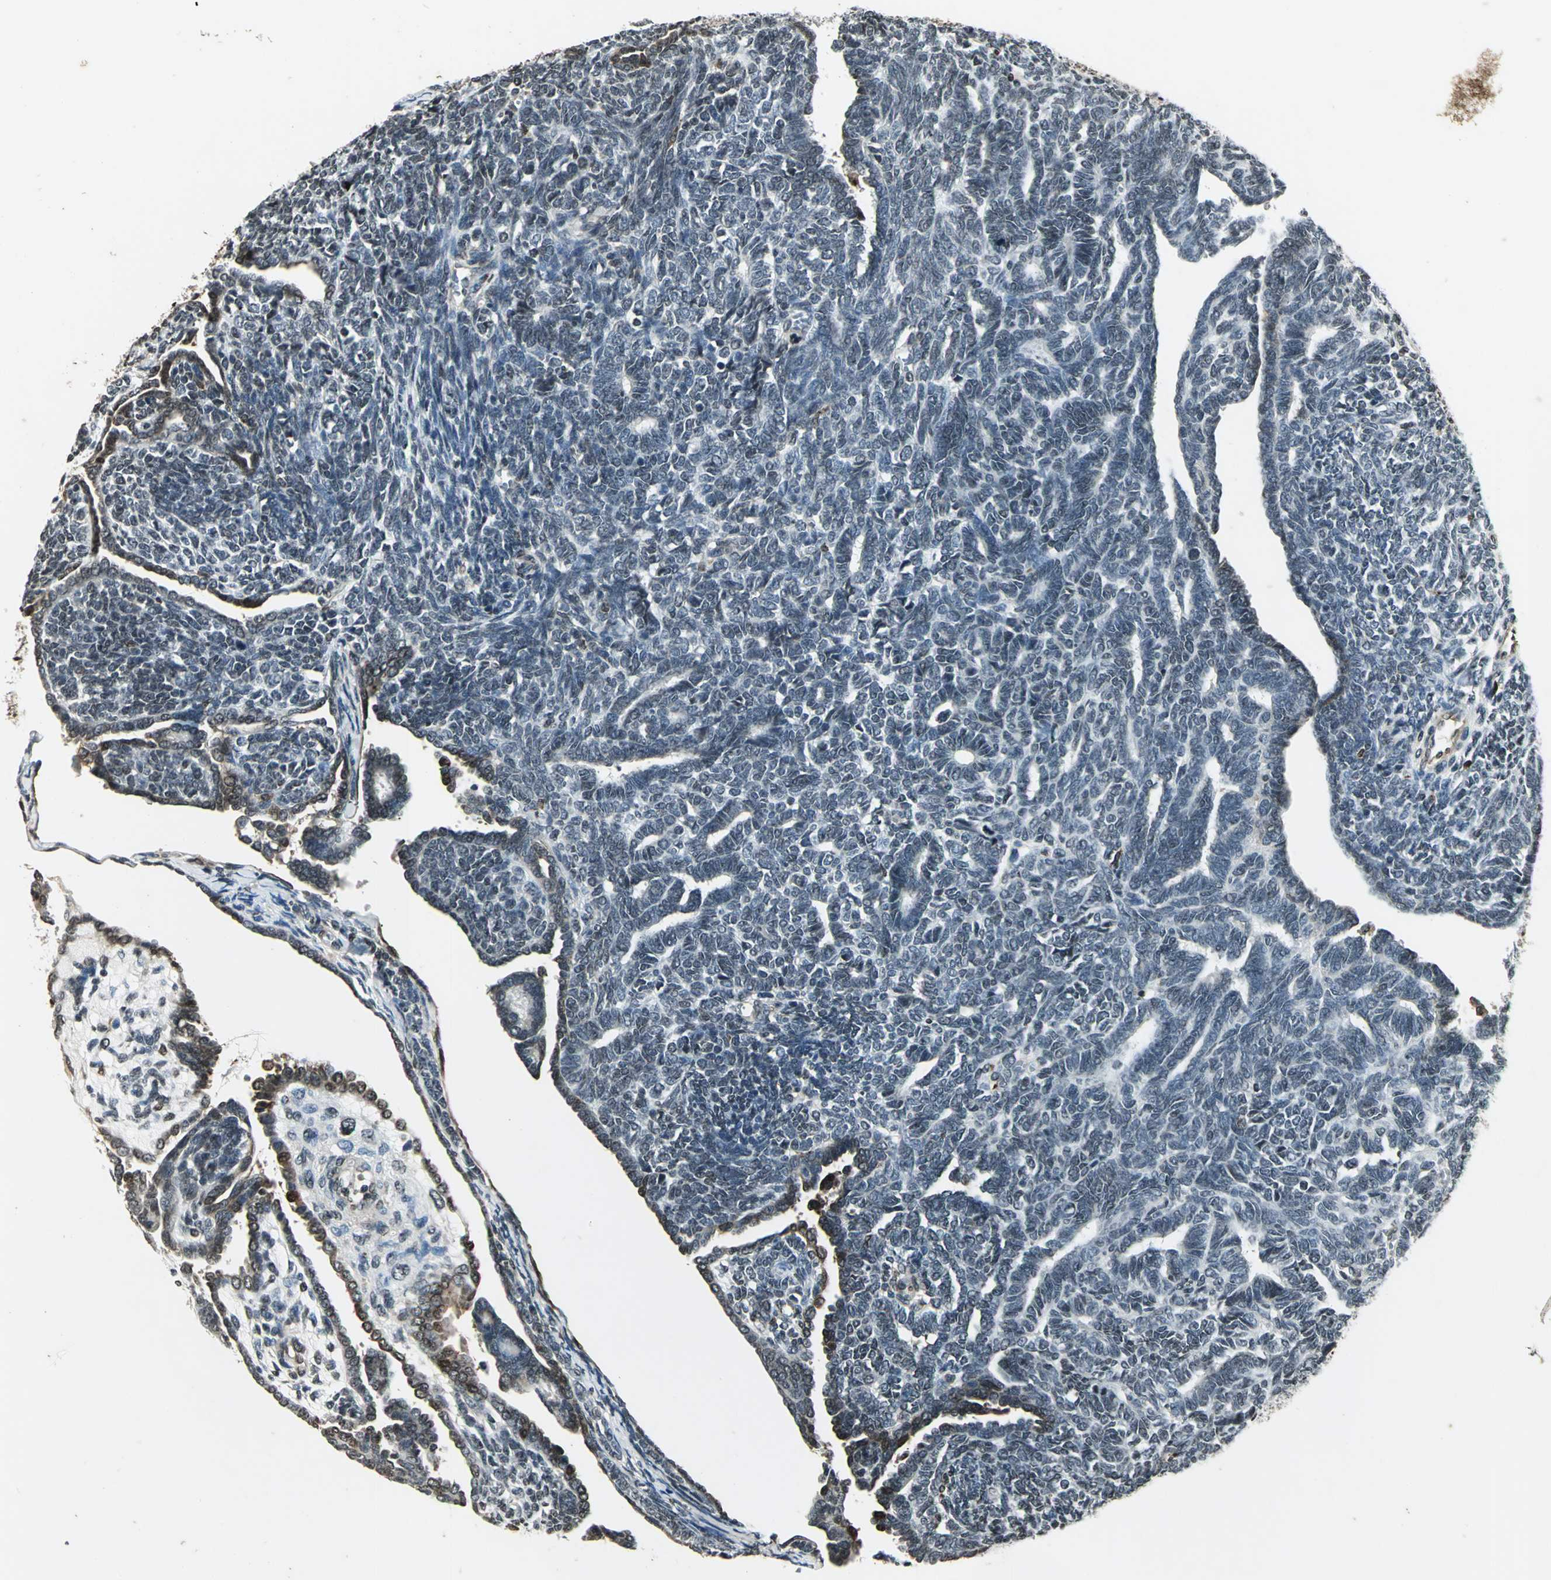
{"staining": {"intensity": "negative", "quantity": "none", "location": "none"}, "tissue": "endometrial cancer", "cell_type": "Tumor cells", "image_type": "cancer", "snomed": [{"axis": "morphology", "description": "Neoplasm, malignant, NOS"}, {"axis": "topography", "description": "Endometrium"}], "caption": "IHC photomicrograph of neoplastic tissue: endometrial cancer (malignant neoplasm) stained with DAB exhibits no significant protein expression in tumor cells.", "gene": "LGALS3", "patient": {"sex": "female", "age": 74}}